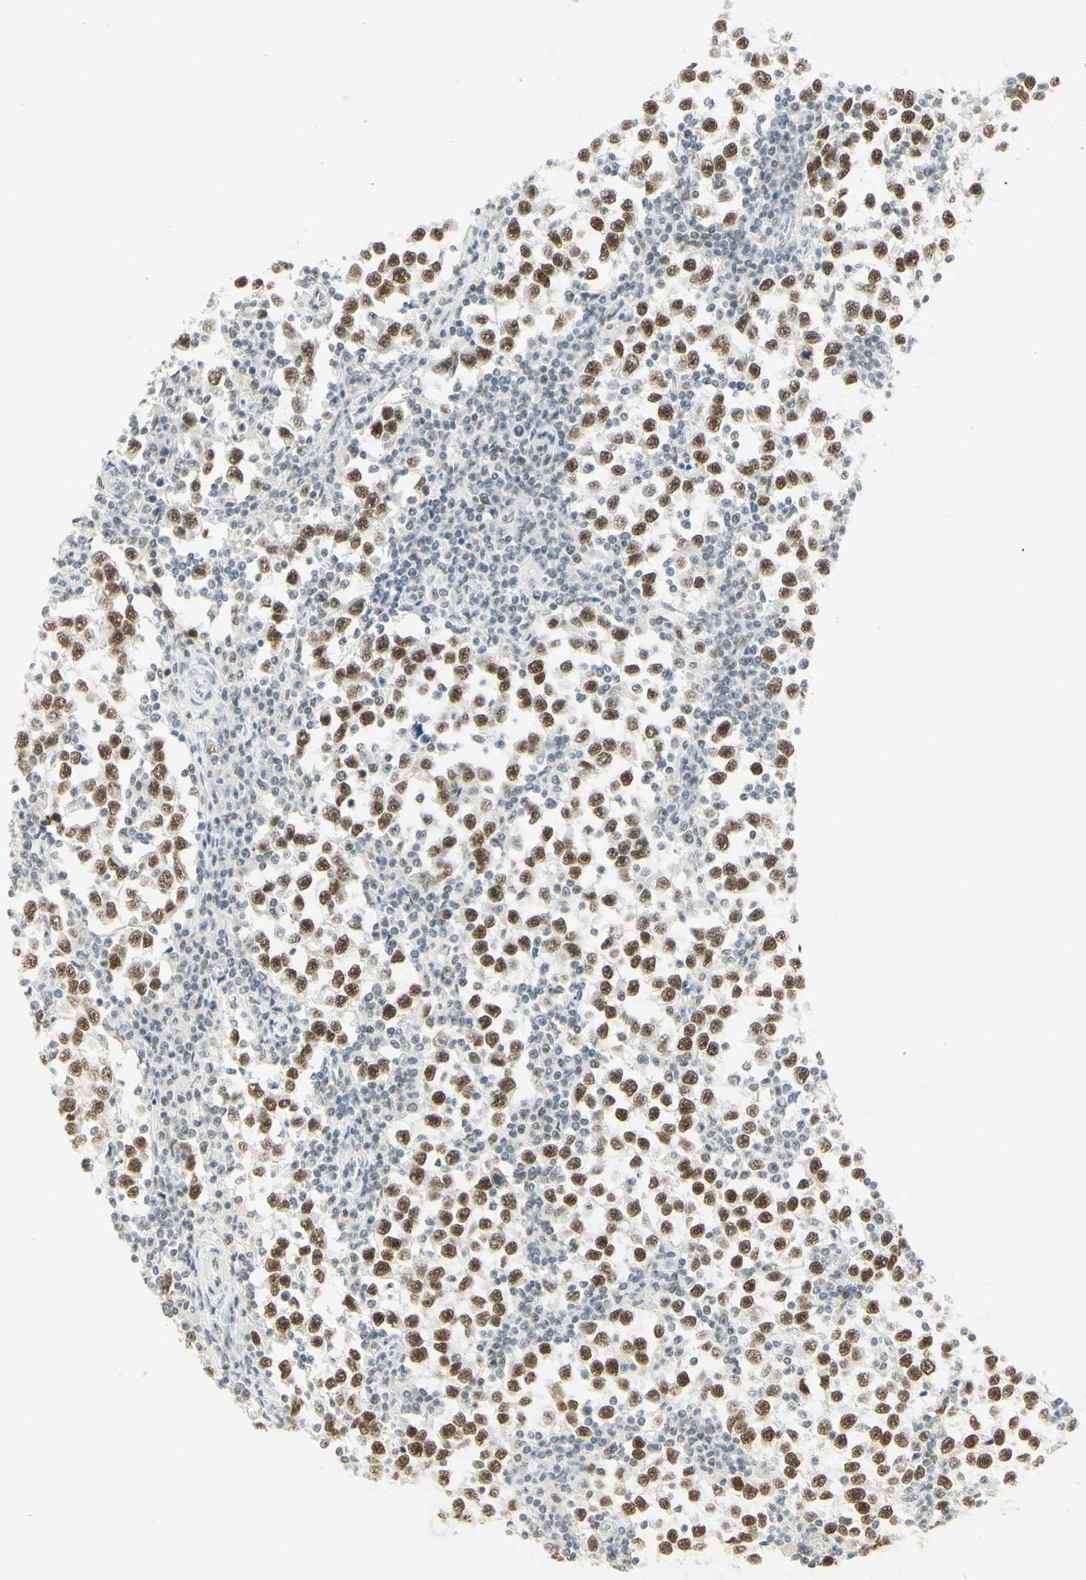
{"staining": {"intensity": "moderate", "quantity": ">75%", "location": "nuclear"}, "tissue": "testis cancer", "cell_type": "Tumor cells", "image_type": "cancer", "snomed": [{"axis": "morphology", "description": "Seminoma, NOS"}, {"axis": "topography", "description": "Testis"}], "caption": "Moderate nuclear positivity for a protein is identified in about >75% of tumor cells of testis cancer using immunohistochemistry.", "gene": "PMS2", "patient": {"sex": "male", "age": 65}}